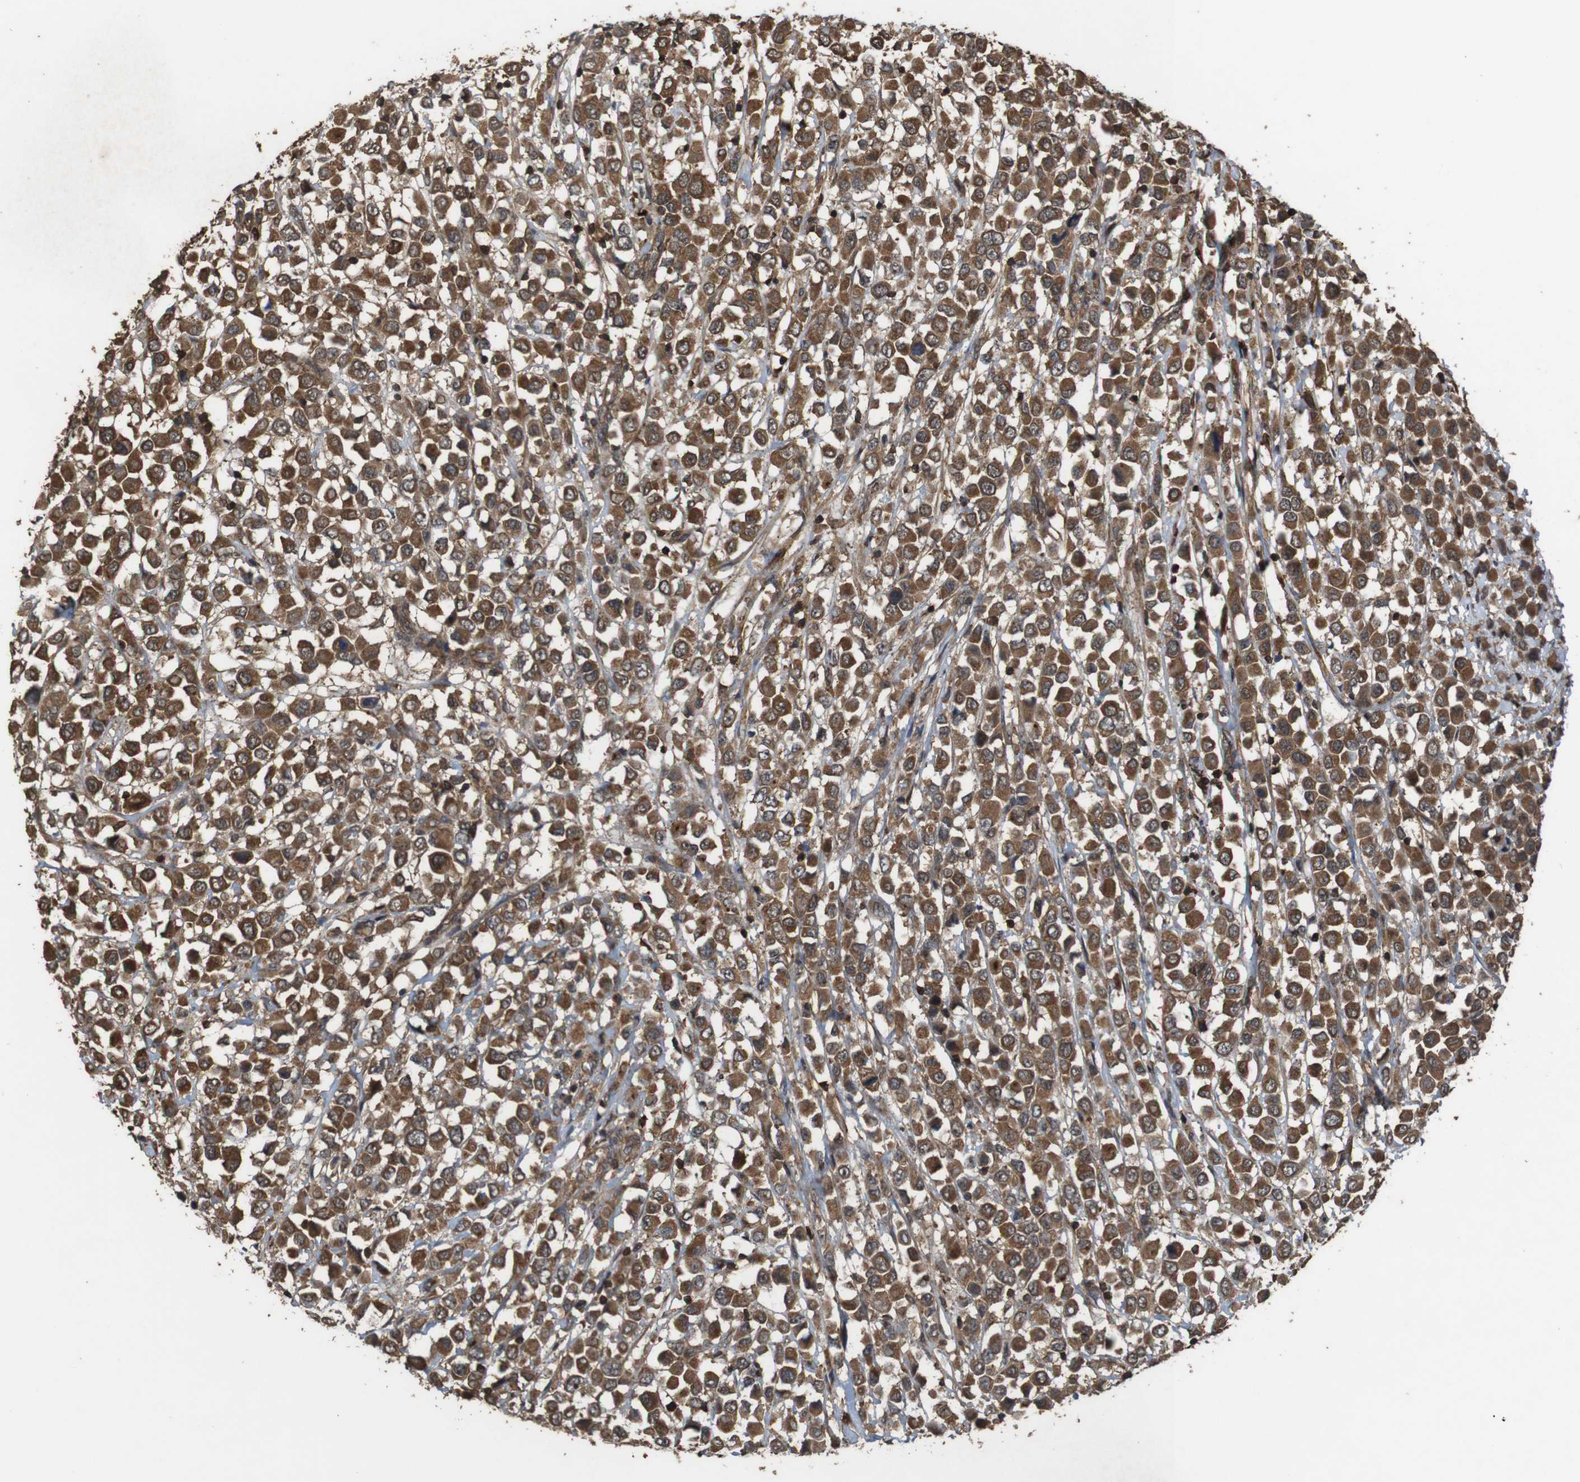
{"staining": {"intensity": "strong", "quantity": ">75%", "location": "cytoplasmic/membranous"}, "tissue": "breast cancer", "cell_type": "Tumor cells", "image_type": "cancer", "snomed": [{"axis": "morphology", "description": "Duct carcinoma"}, {"axis": "topography", "description": "Breast"}], "caption": "Strong cytoplasmic/membranous positivity for a protein is present in approximately >75% of tumor cells of breast cancer (infiltrating ductal carcinoma) using IHC.", "gene": "BAG4", "patient": {"sex": "female", "age": 61}}